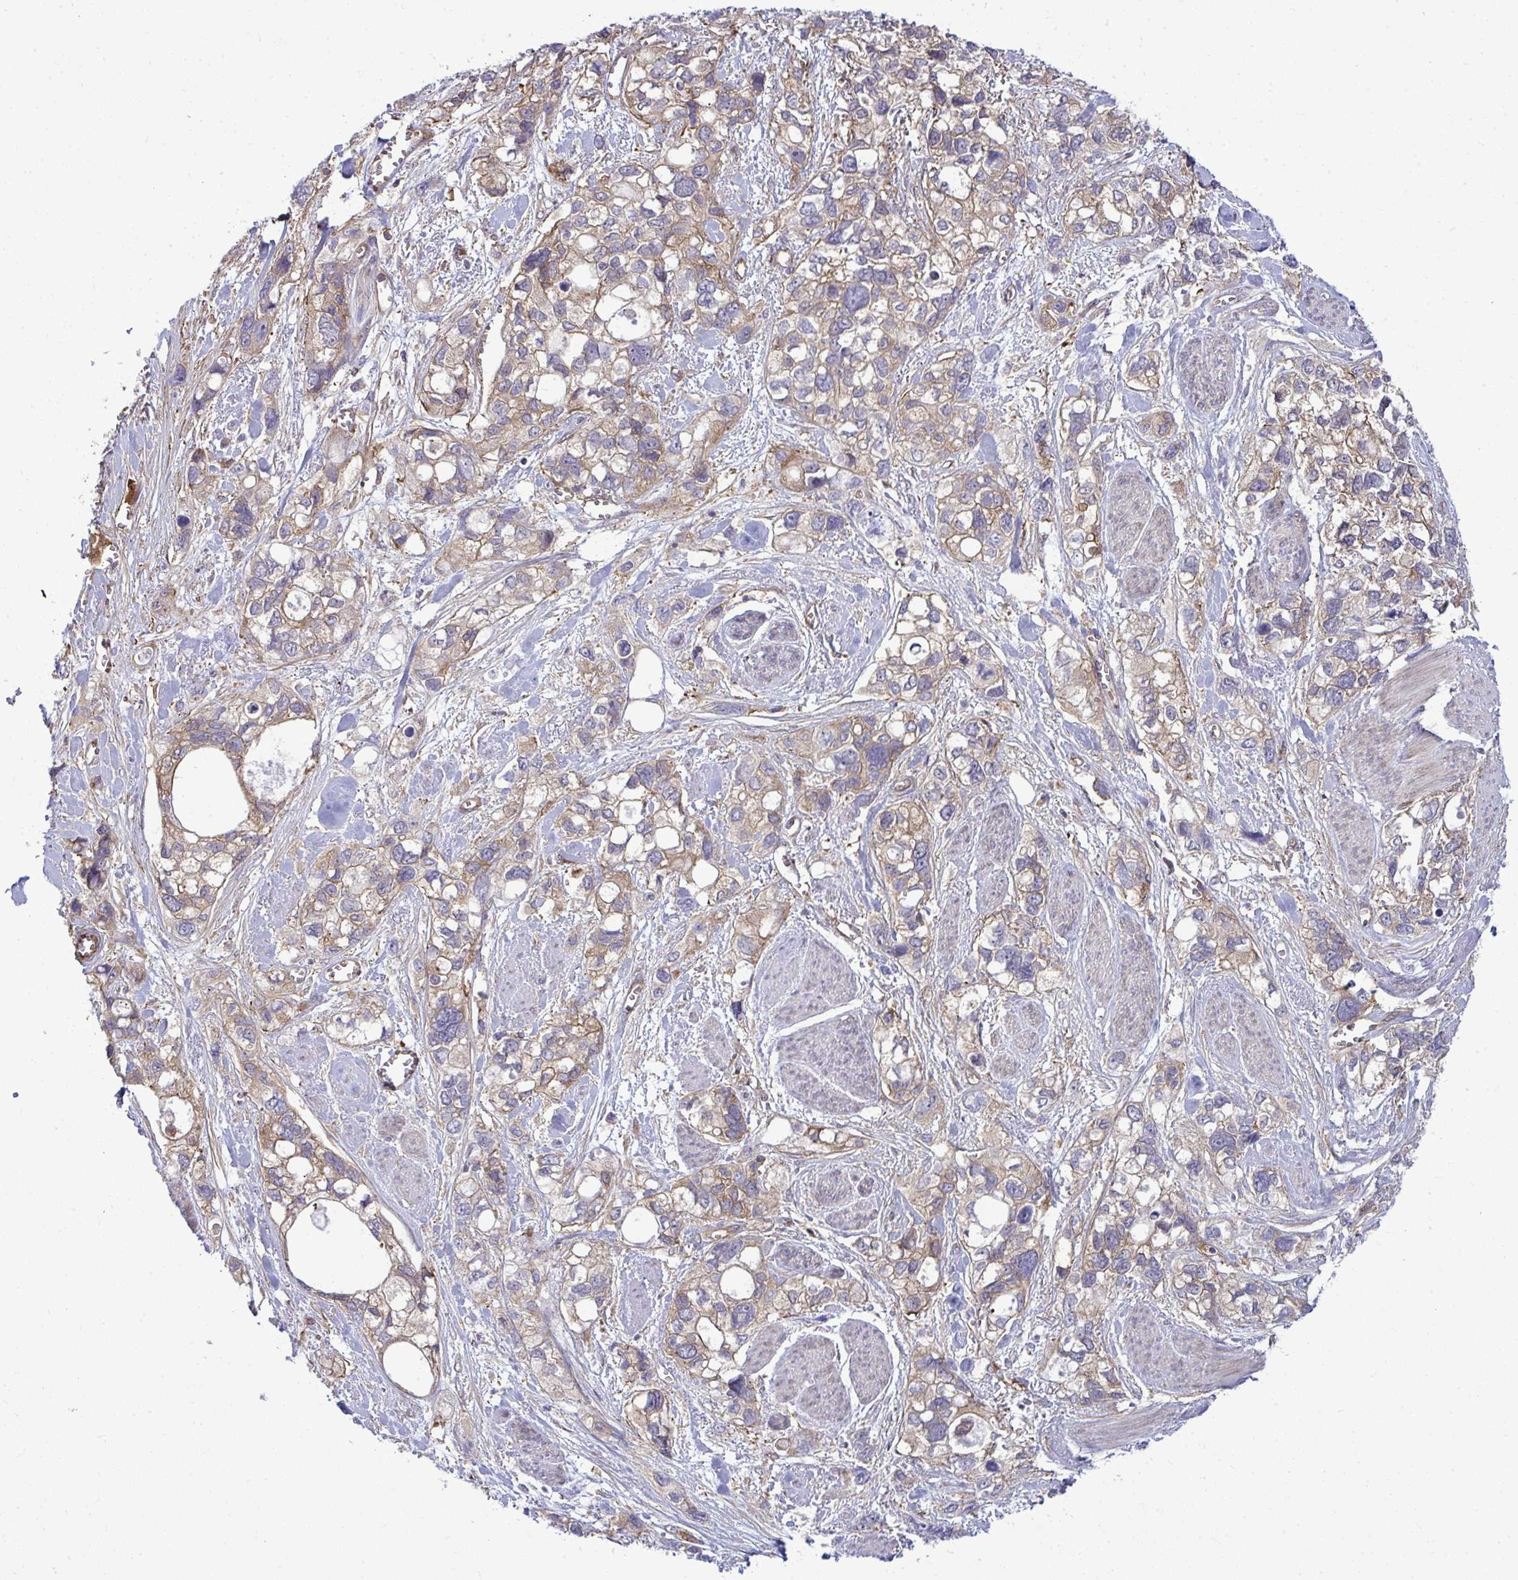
{"staining": {"intensity": "weak", "quantity": "25%-75%", "location": "cytoplasmic/membranous"}, "tissue": "stomach cancer", "cell_type": "Tumor cells", "image_type": "cancer", "snomed": [{"axis": "morphology", "description": "Adenocarcinoma, NOS"}, {"axis": "topography", "description": "Stomach, upper"}], "caption": "Stomach adenocarcinoma was stained to show a protein in brown. There is low levels of weak cytoplasmic/membranous staining in approximately 25%-75% of tumor cells. The staining was performed using DAB to visualize the protein expression in brown, while the nuclei were stained in blue with hematoxylin (Magnification: 20x).", "gene": "FUT10", "patient": {"sex": "female", "age": 81}}